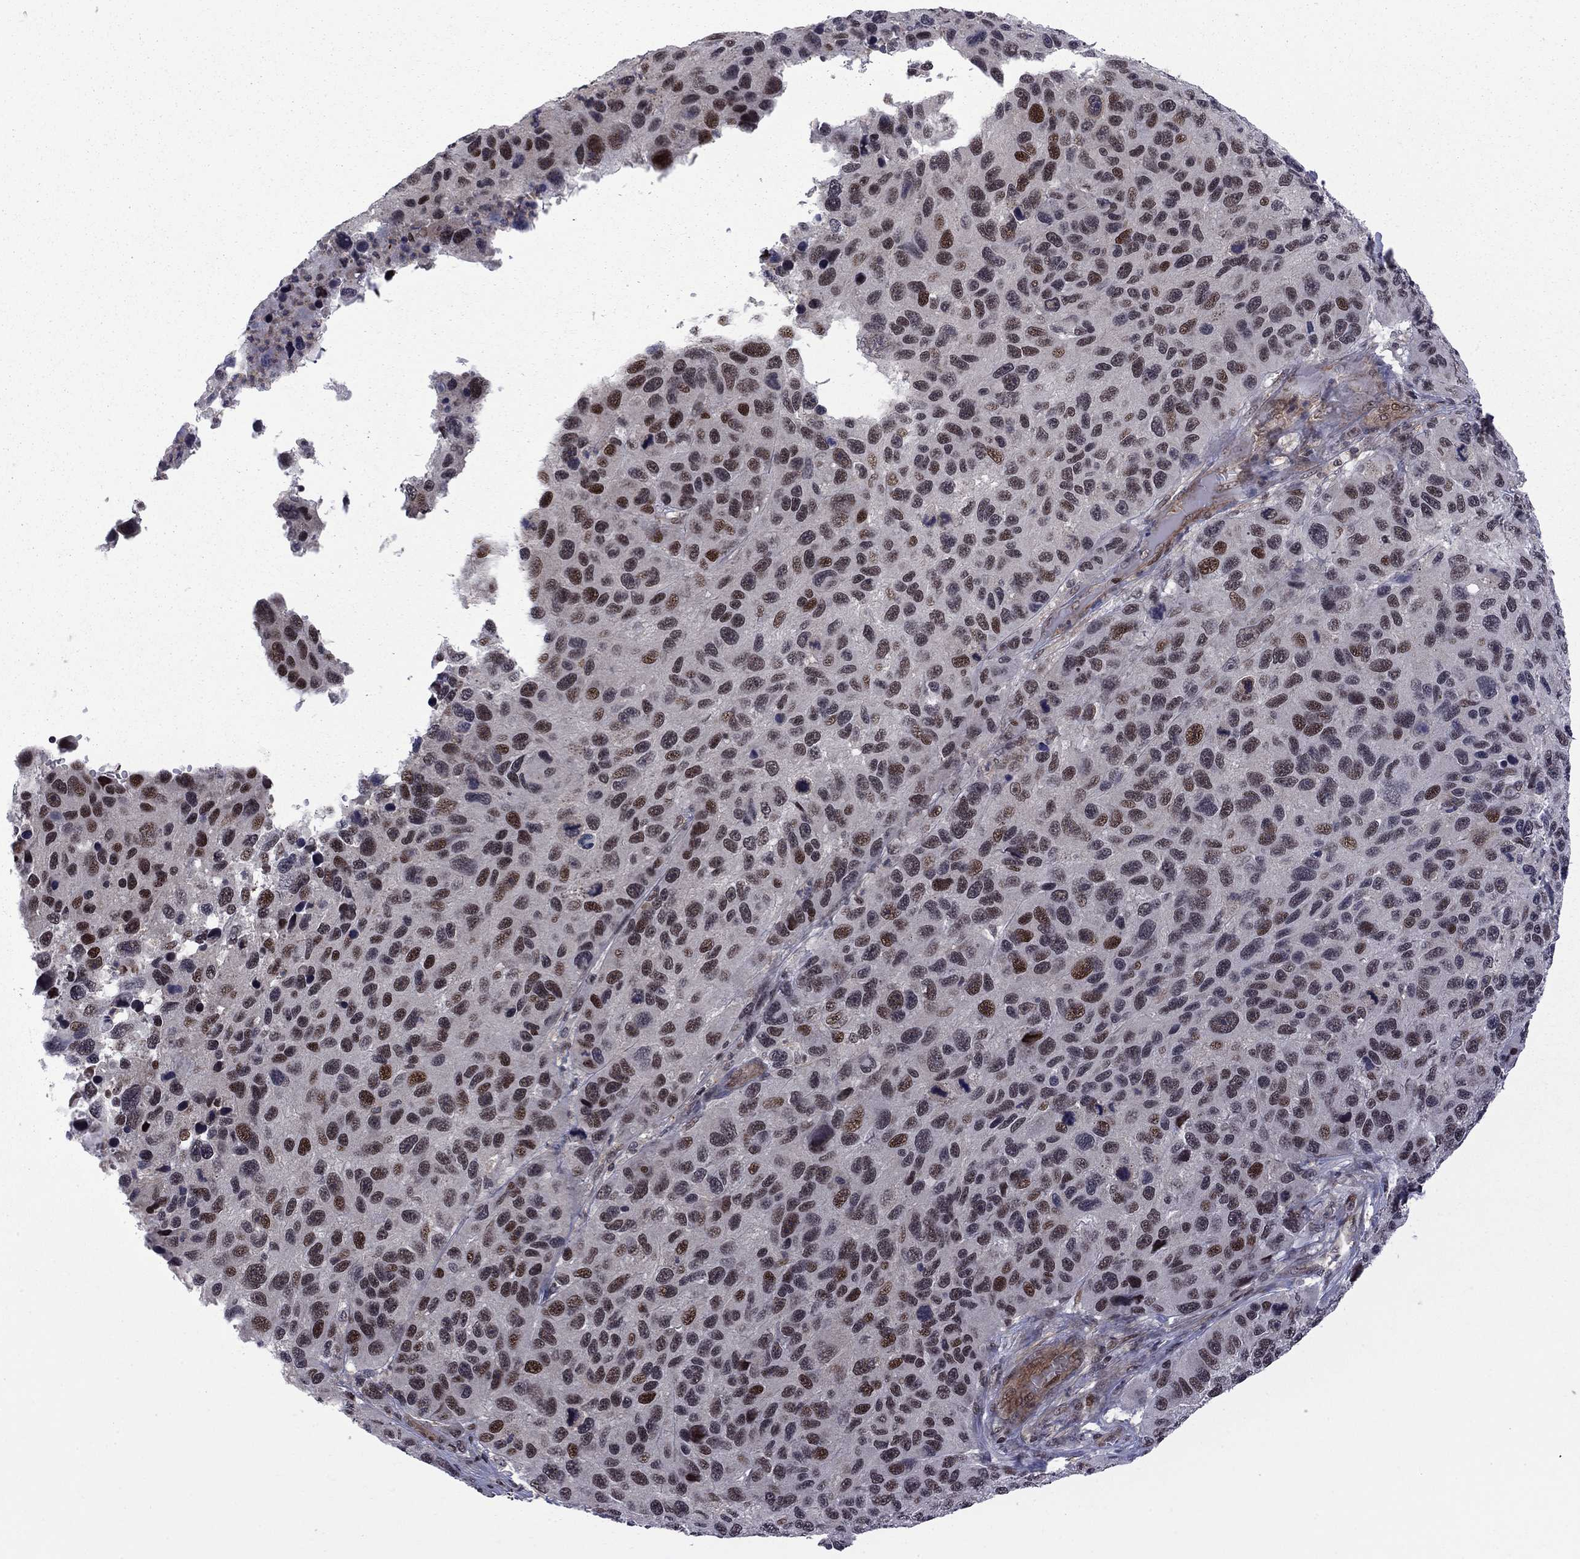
{"staining": {"intensity": "strong", "quantity": "<25%", "location": "nuclear"}, "tissue": "melanoma", "cell_type": "Tumor cells", "image_type": "cancer", "snomed": [{"axis": "morphology", "description": "Malignant melanoma, NOS"}, {"axis": "topography", "description": "Skin"}], "caption": "Immunohistochemistry (IHC) histopathology image of melanoma stained for a protein (brown), which shows medium levels of strong nuclear staining in approximately <25% of tumor cells.", "gene": "BRF1", "patient": {"sex": "male", "age": 53}}